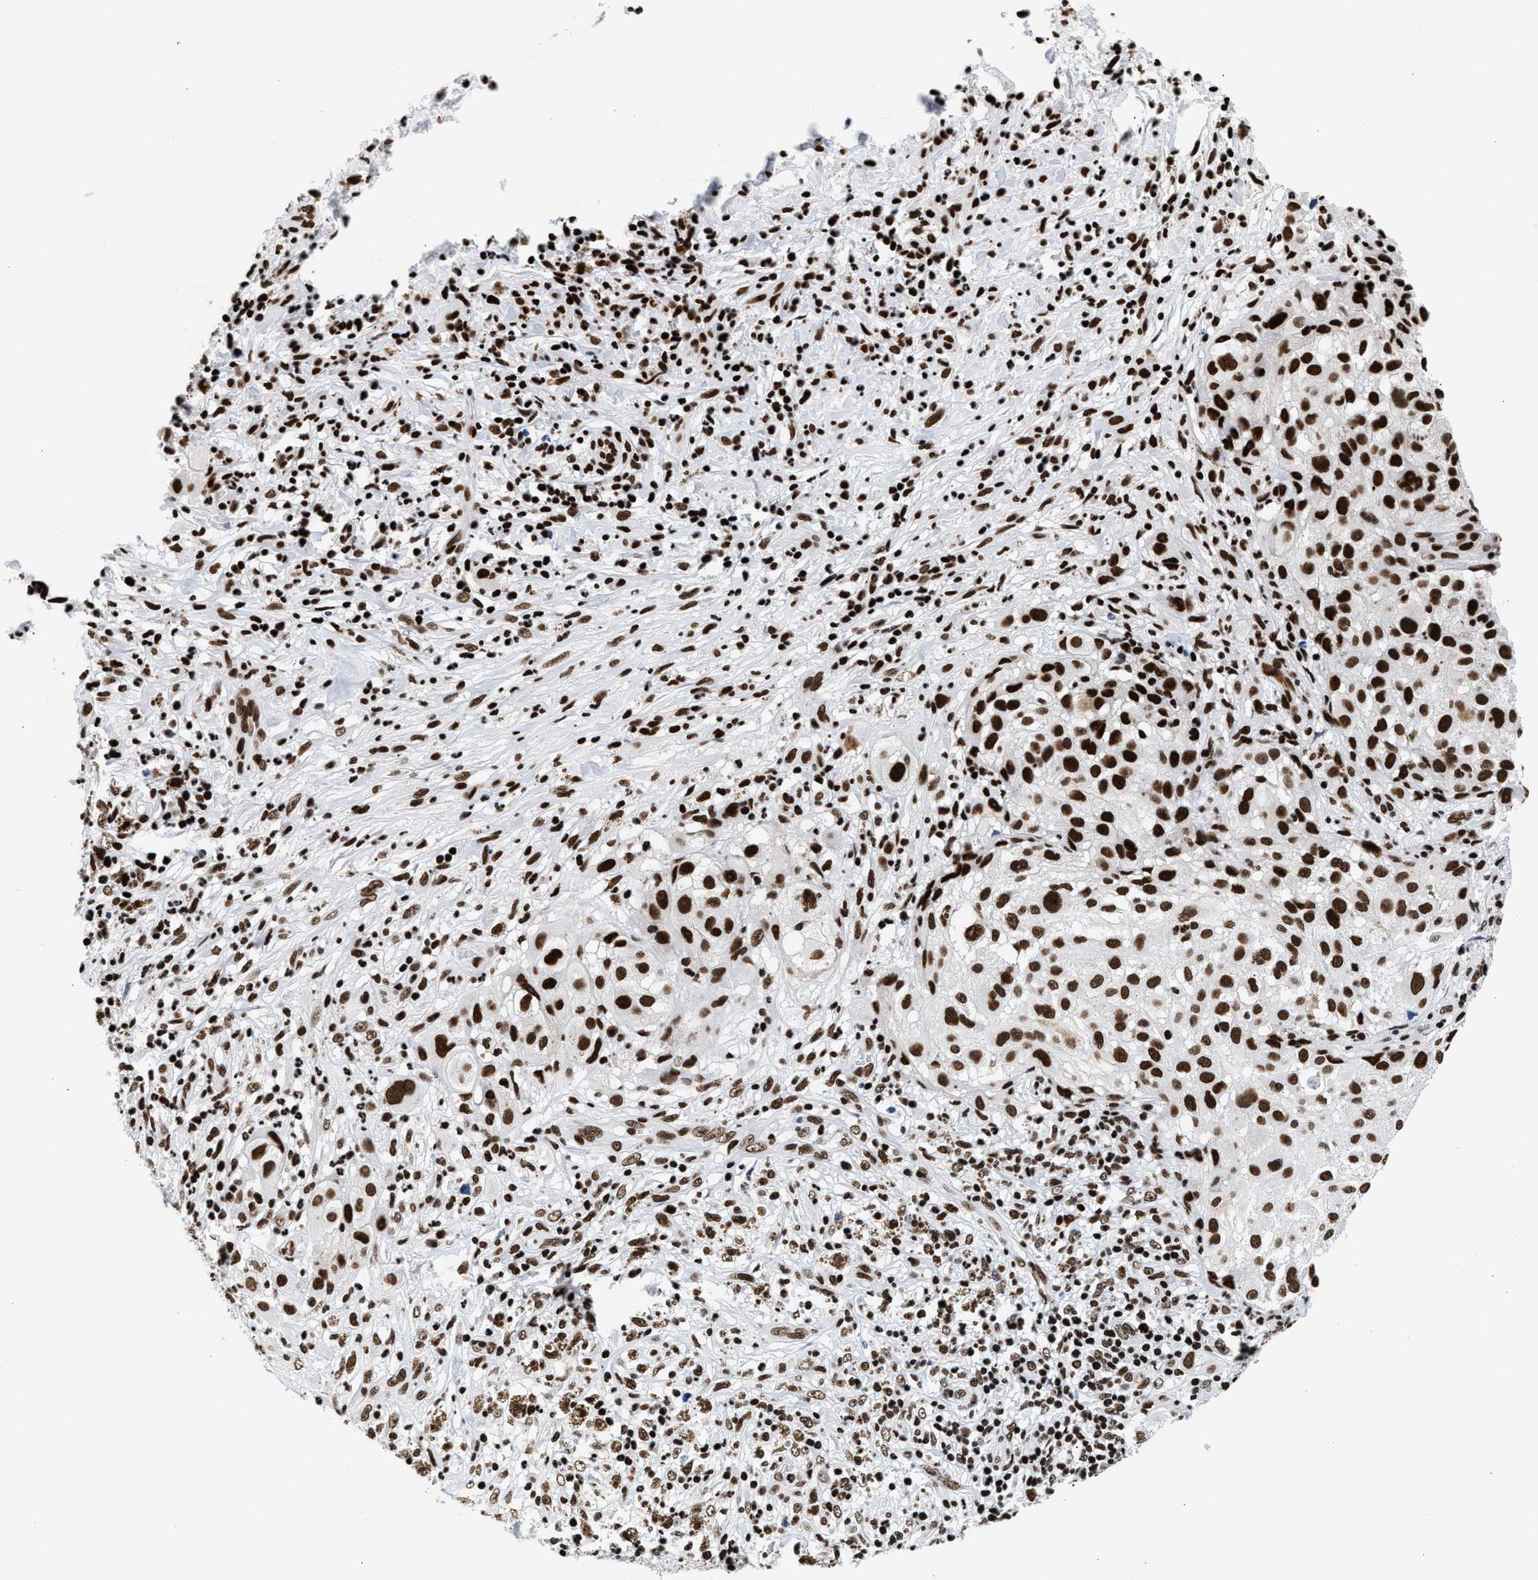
{"staining": {"intensity": "strong", "quantity": ">75%", "location": "nuclear"}, "tissue": "melanoma", "cell_type": "Tumor cells", "image_type": "cancer", "snomed": [{"axis": "morphology", "description": "Necrosis, NOS"}, {"axis": "morphology", "description": "Malignant melanoma, NOS"}, {"axis": "topography", "description": "Skin"}], "caption": "The immunohistochemical stain shows strong nuclear staining in tumor cells of melanoma tissue.", "gene": "RAD21", "patient": {"sex": "female", "age": 87}}